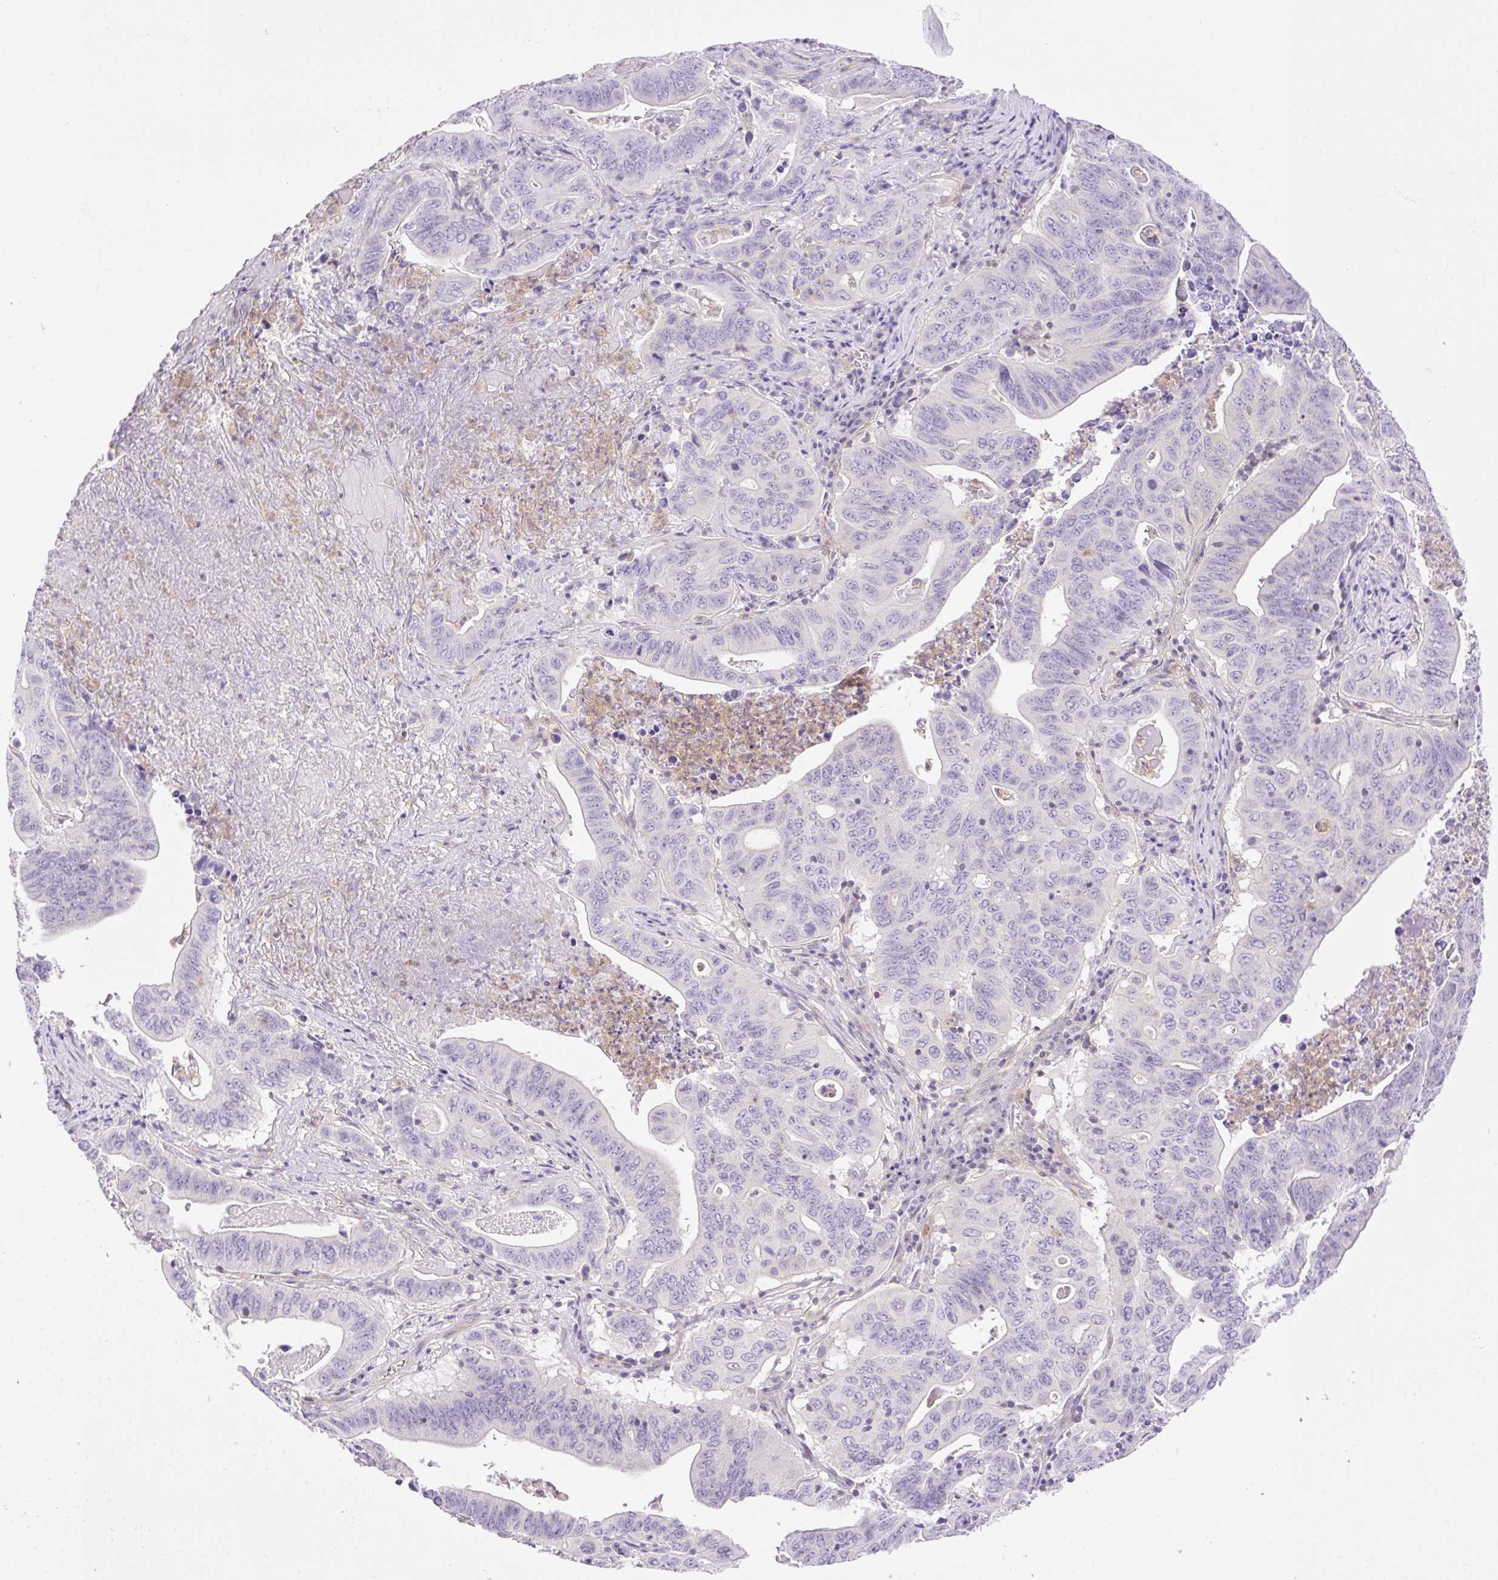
{"staining": {"intensity": "negative", "quantity": "none", "location": "none"}, "tissue": "lung cancer", "cell_type": "Tumor cells", "image_type": "cancer", "snomed": [{"axis": "morphology", "description": "Adenocarcinoma, NOS"}, {"axis": "topography", "description": "Lung"}], "caption": "This is an IHC histopathology image of lung adenocarcinoma. There is no staining in tumor cells.", "gene": "EHD3", "patient": {"sex": "female", "age": 60}}